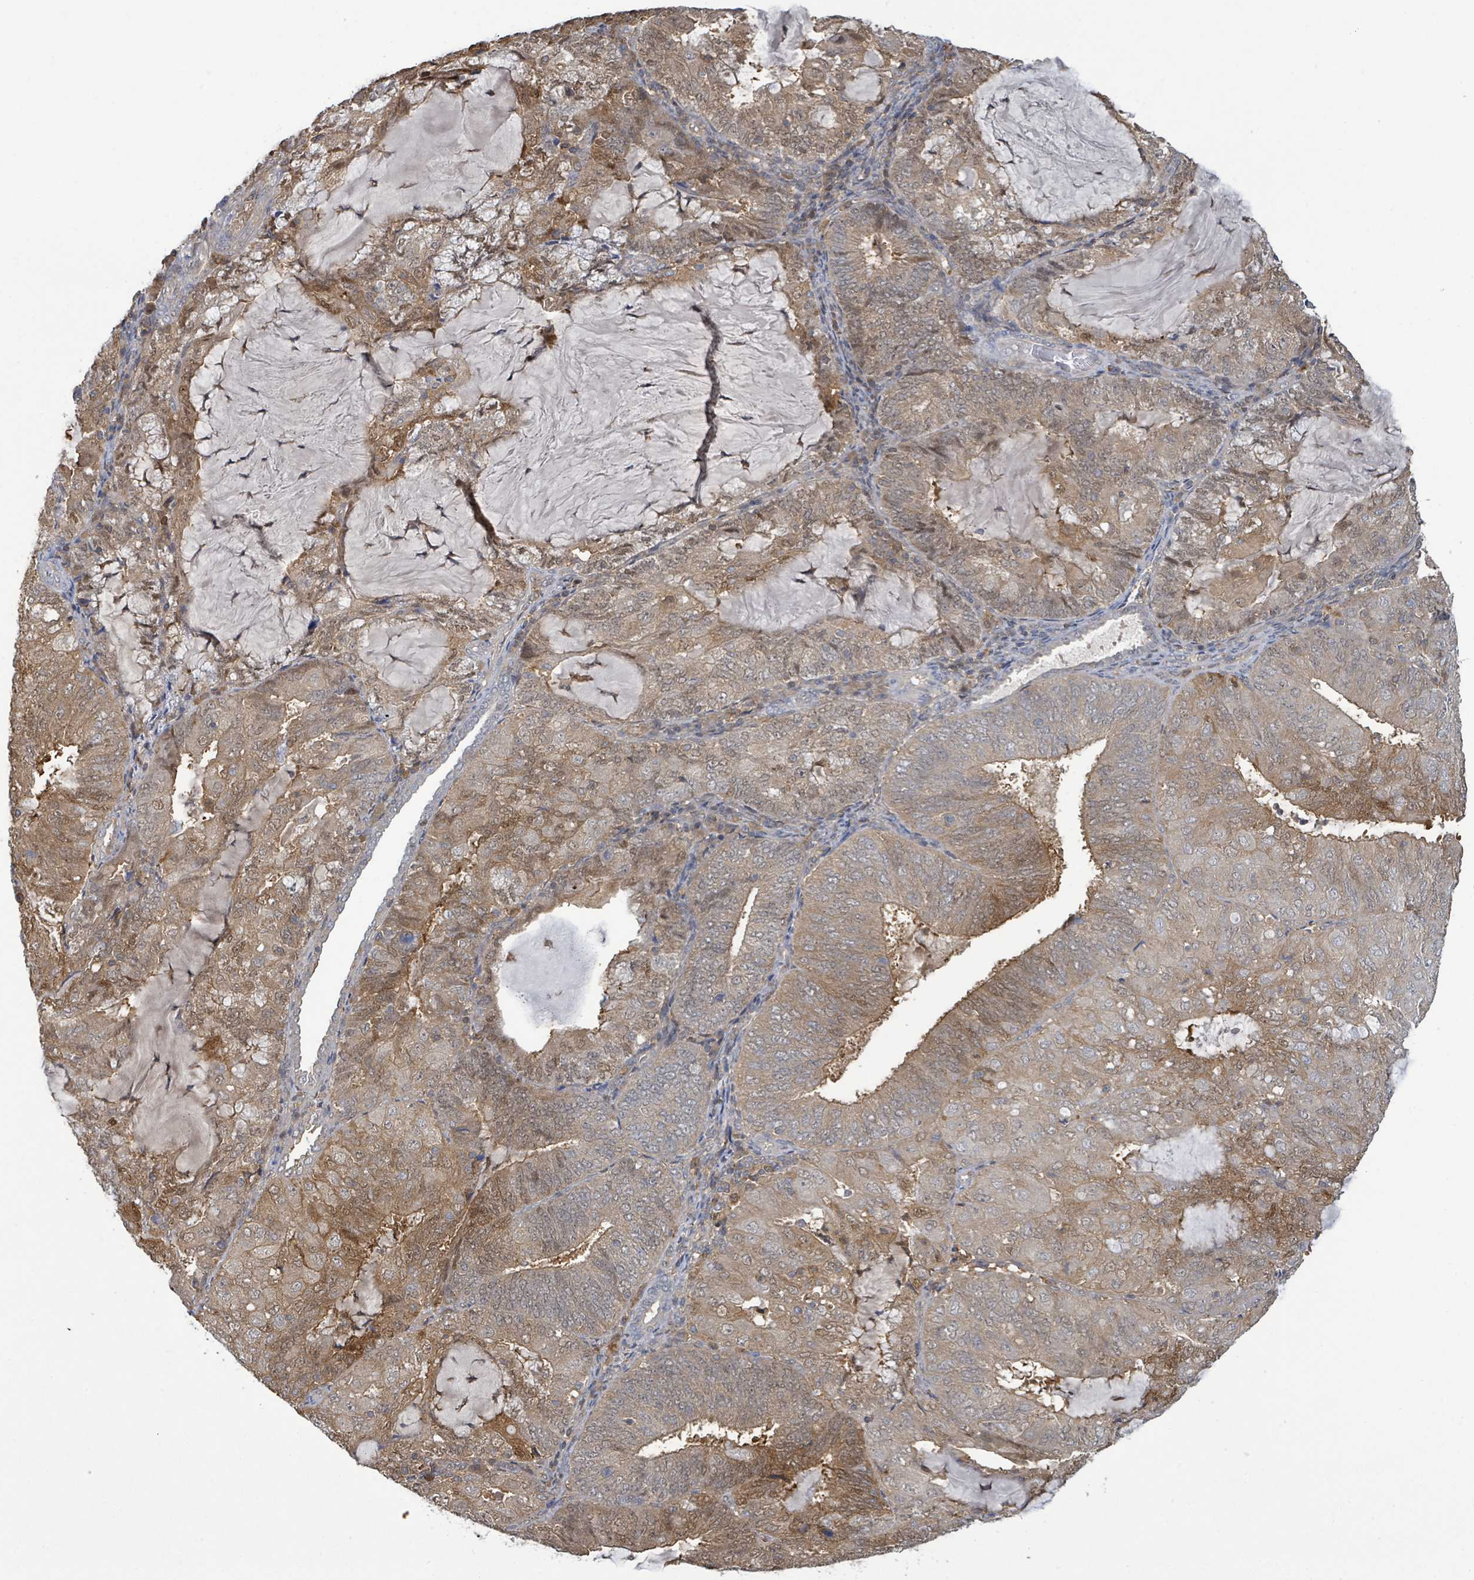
{"staining": {"intensity": "moderate", "quantity": ">75%", "location": "cytoplasmic/membranous"}, "tissue": "endometrial cancer", "cell_type": "Tumor cells", "image_type": "cancer", "snomed": [{"axis": "morphology", "description": "Adenocarcinoma, NOS"}, {"axis": "topography", "description": "Endometrium"}], "caption": "Human endometrial adenocarcinoma stained for a protein (brown) exhibits moderate cytoplasmic/membranous positive positivity in about >75% of tumor cells.", "gene": "PGAM1", "patient": {"sex": "female", "age": 81}}